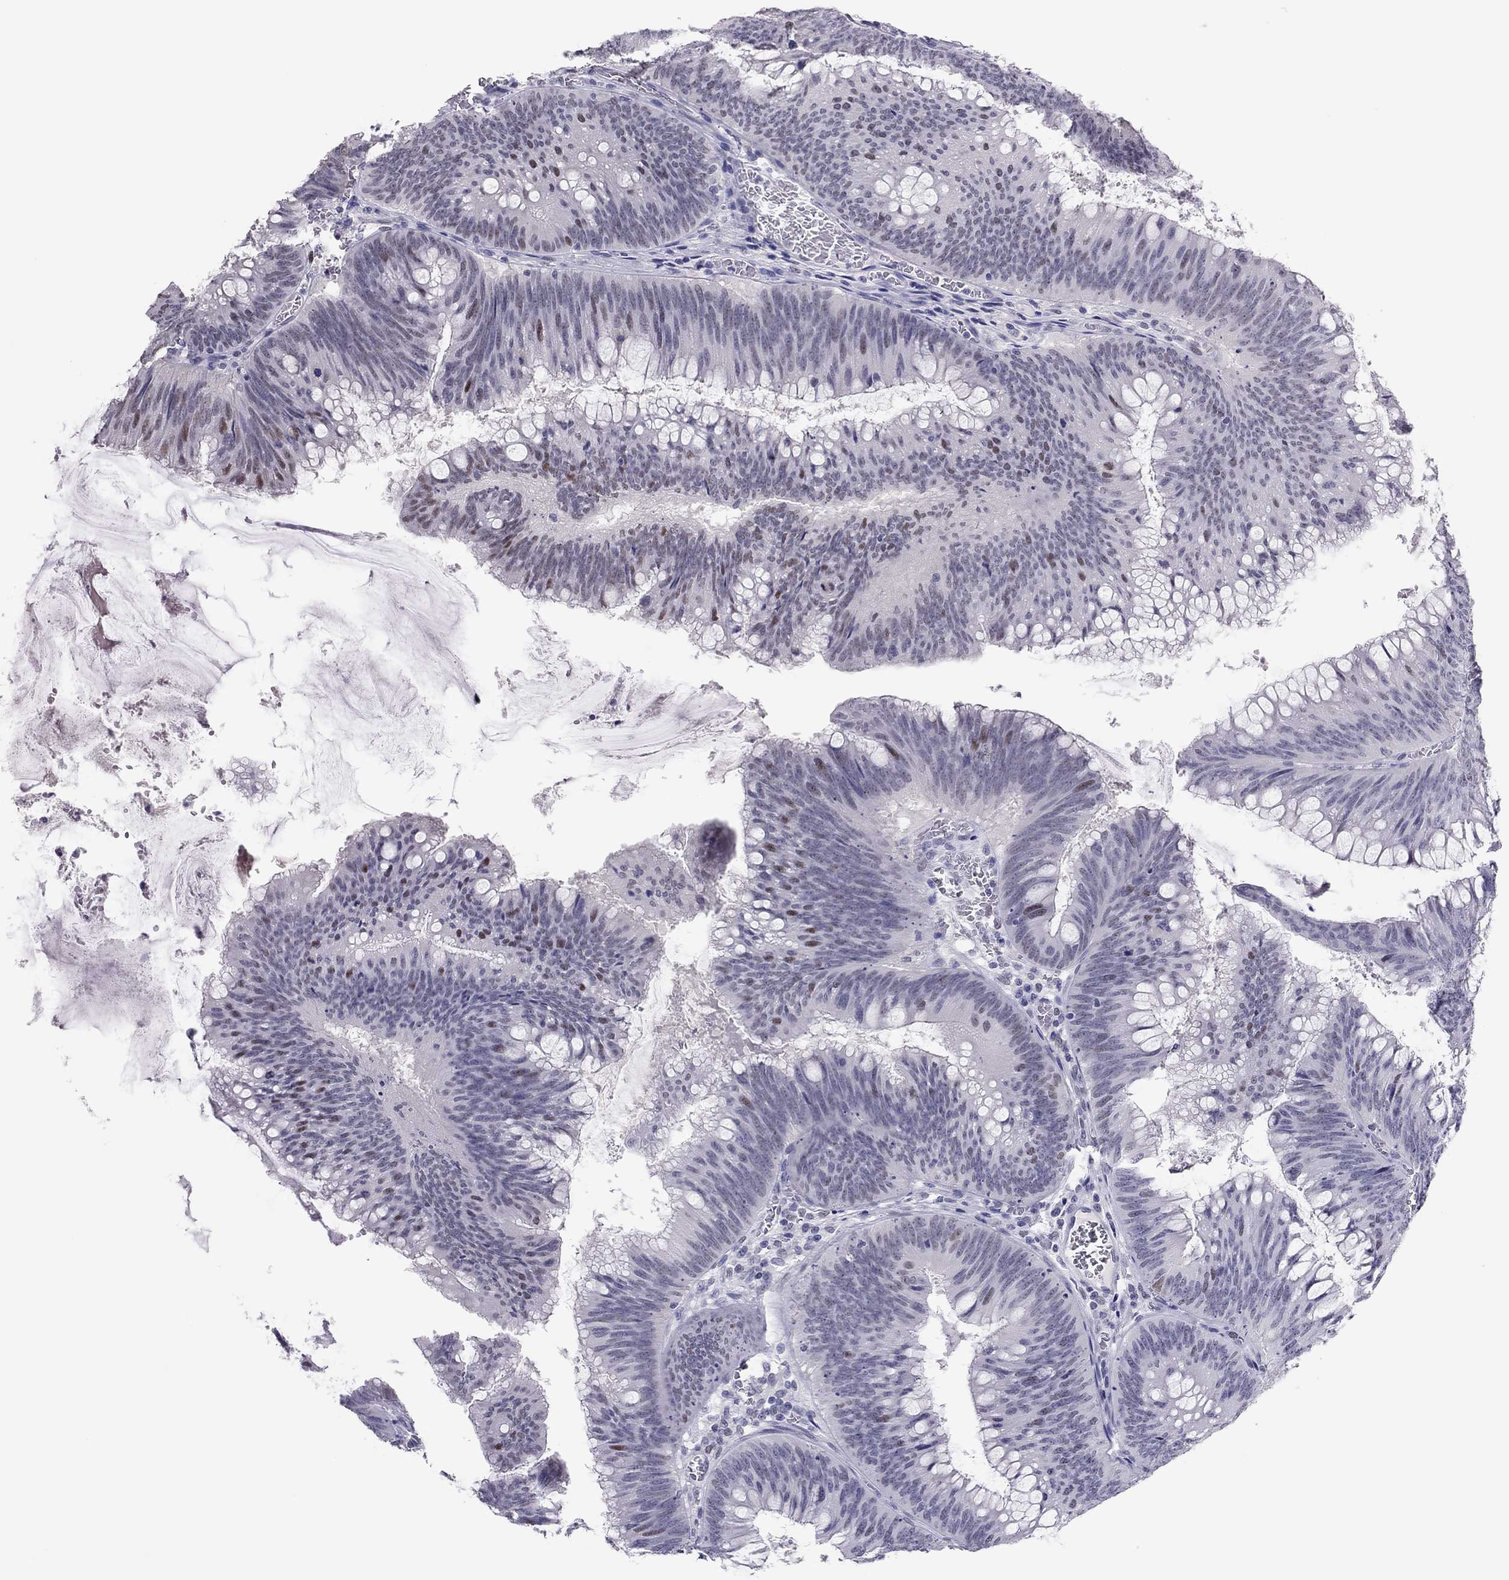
{"staining": {"intensity": "moderate", "quantity": "<25%", "location": "nuclear"}, "tissue": "colorectal cancer", "cell_type": "Tumor cells", "image_type": "cancer", "snomed": [{"axis": "morphology", "description": "Adenocarcinoma, NOS"}, {"axis": "topography", "description": "Rectum"}], "caption": "Colorectal adenocarcinoma tissue shows moderate nuclear positivity in approximately <25% of tumor cells, visualized by immunohistochemistry. Nuclei are stained in blue.", "gene": "PHOX2A", "patient": {"sex": "female", "age": 72}}